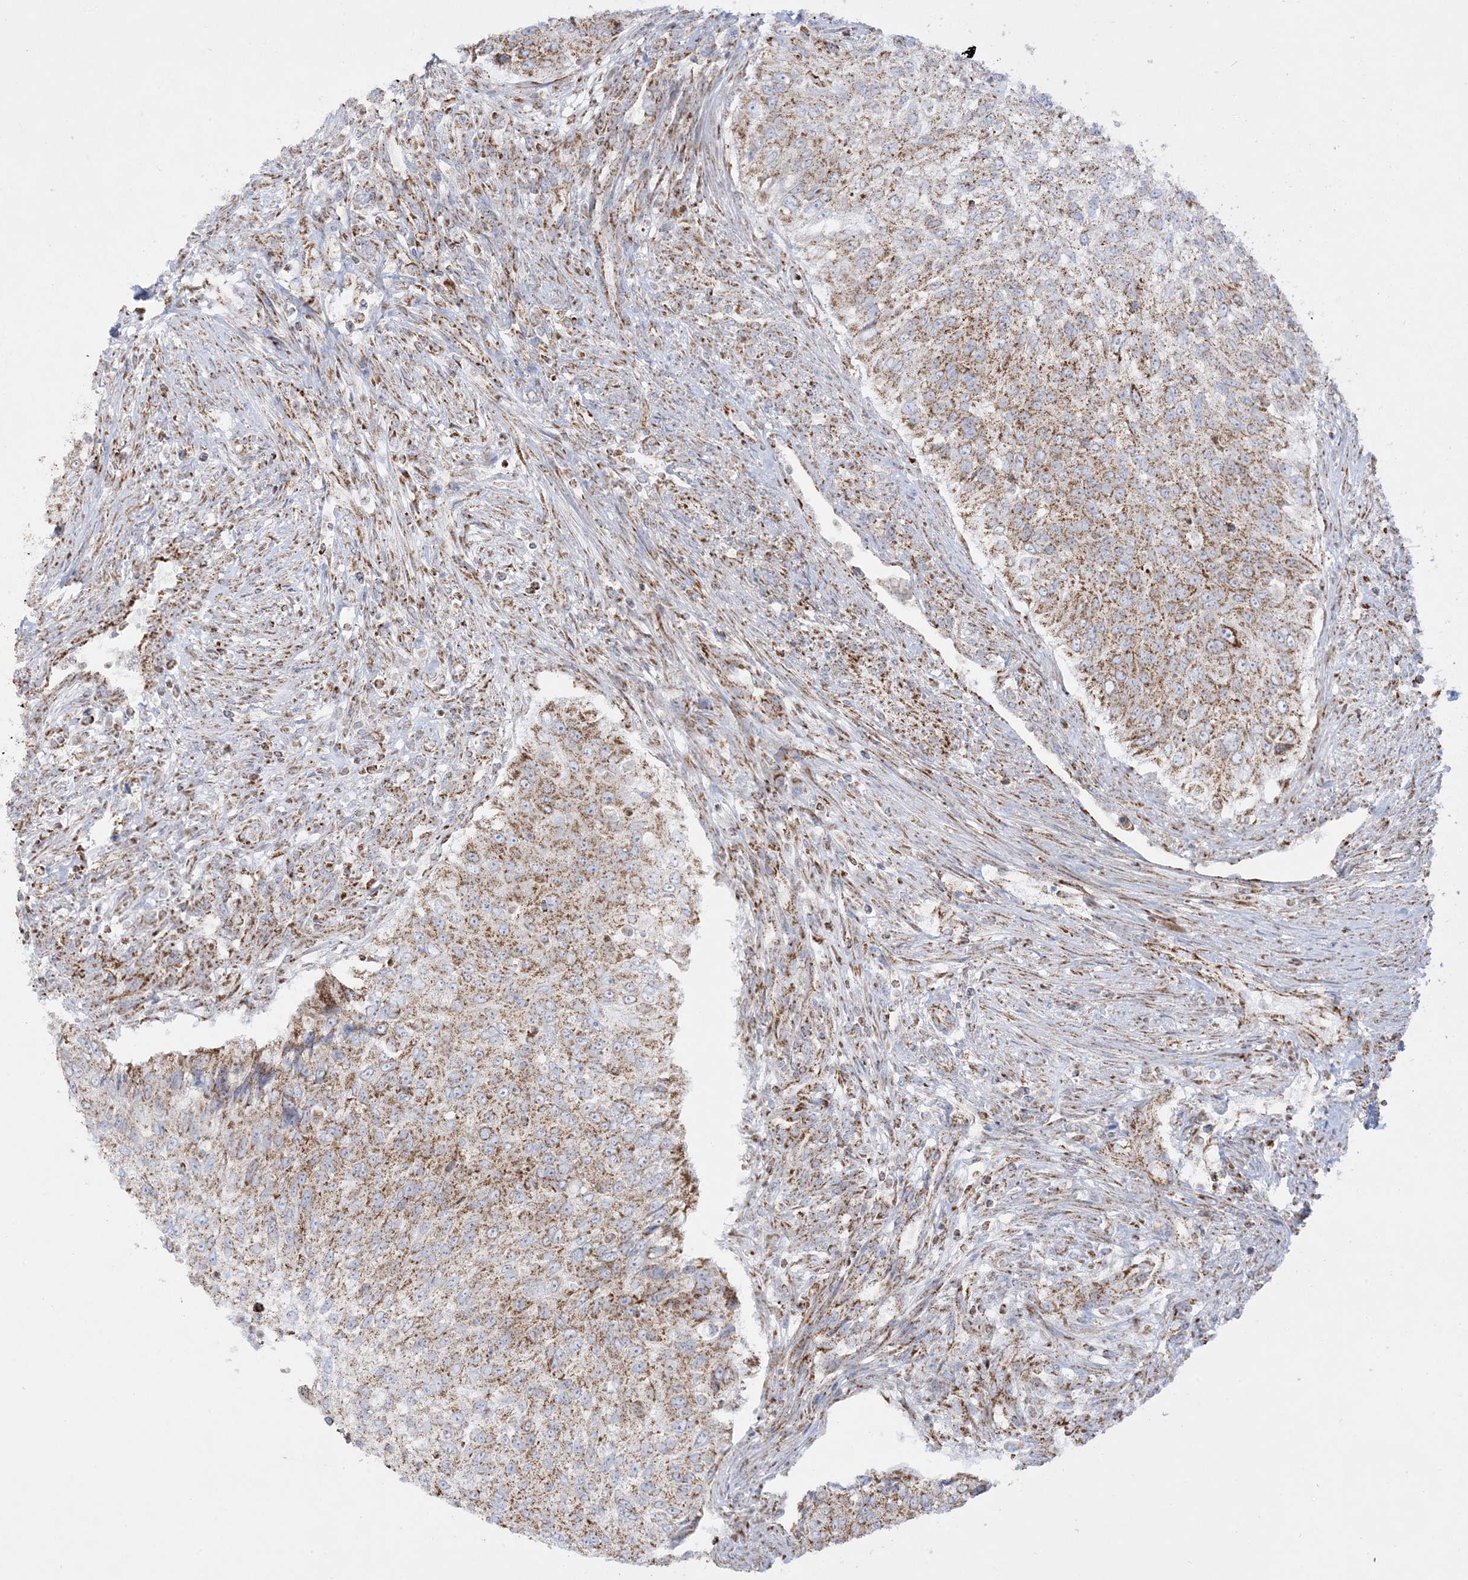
{"staining": {"intensity": "moderate", "quantity": ">75%", "location": "cytoplasmic/membranous"}, "tissue": "urothelial cancer", "cell_type": "Tumor cells", "image_type": "cancer", "snomed": [{"axis": "morphology", "description": "Urothelial carcinoma, High grade"}, {"axis": "topography", "description": "Urinary bladder"}], "caption": "Urothelial carcinoma (high-grade) stained with a protein marker demonstrates moderate staining in tumor cells.", "gene": "MRPS36", "patient": {"sex": "female", "age": 60}}